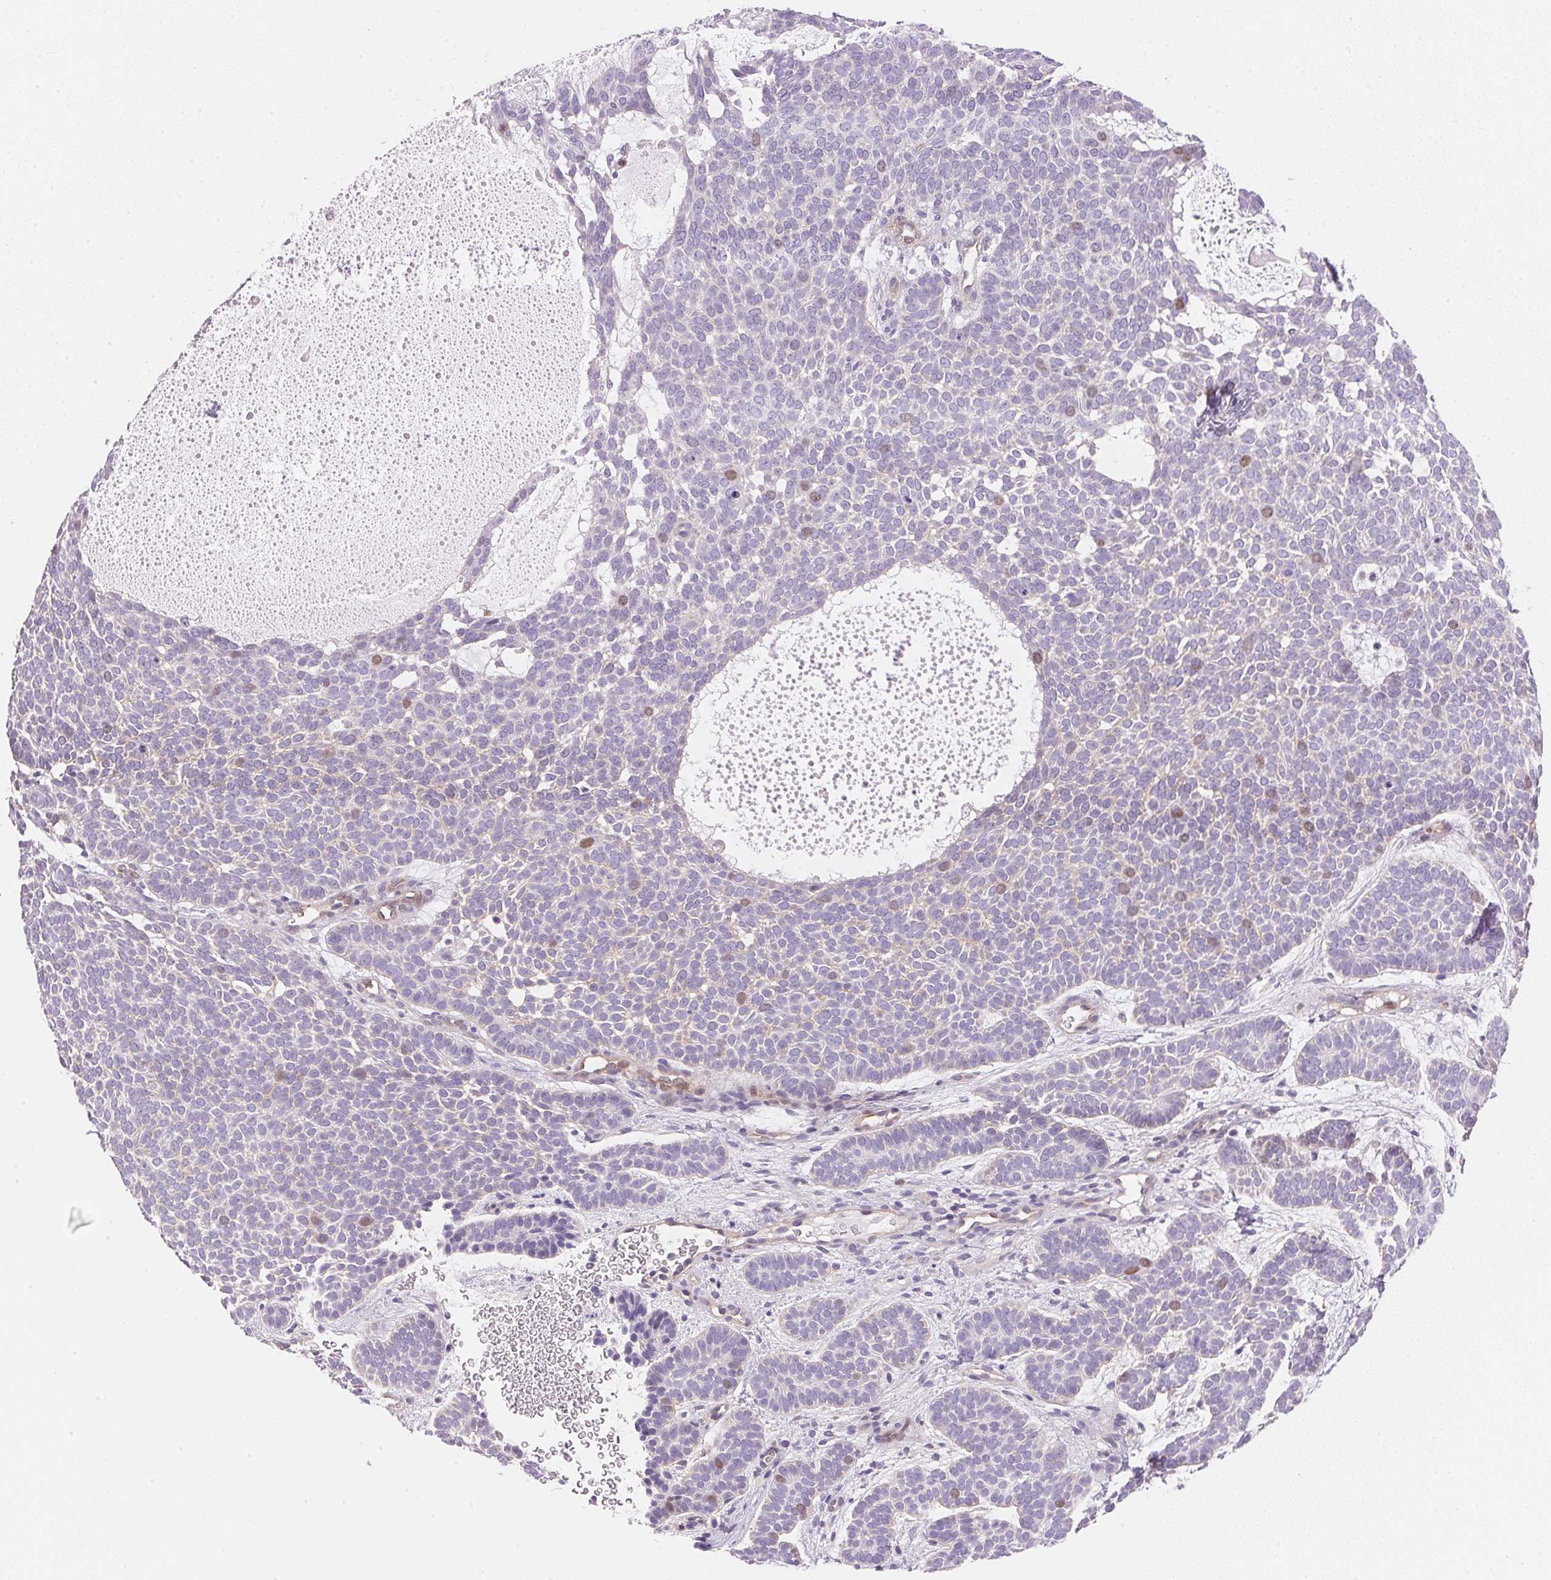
{"staining": {"intensity": "weak", "quantity": "<25%", "location": "nuclear"}, "tissue": "skin cancer", "cell_type": "Tumor cells", "image_type": "cancer", "snomed": [{"axis": "morphology", "description": "Basal cell carcinoma"}, {"axis": "topography", "description": "Skin"}], "caption": "This is an immunohistochemistry micrograph of skin basal cell carcinoma. There is no expression in tumor cells.", "gene": "SMTN", "patient": {"sex": "female", "age": 82}}